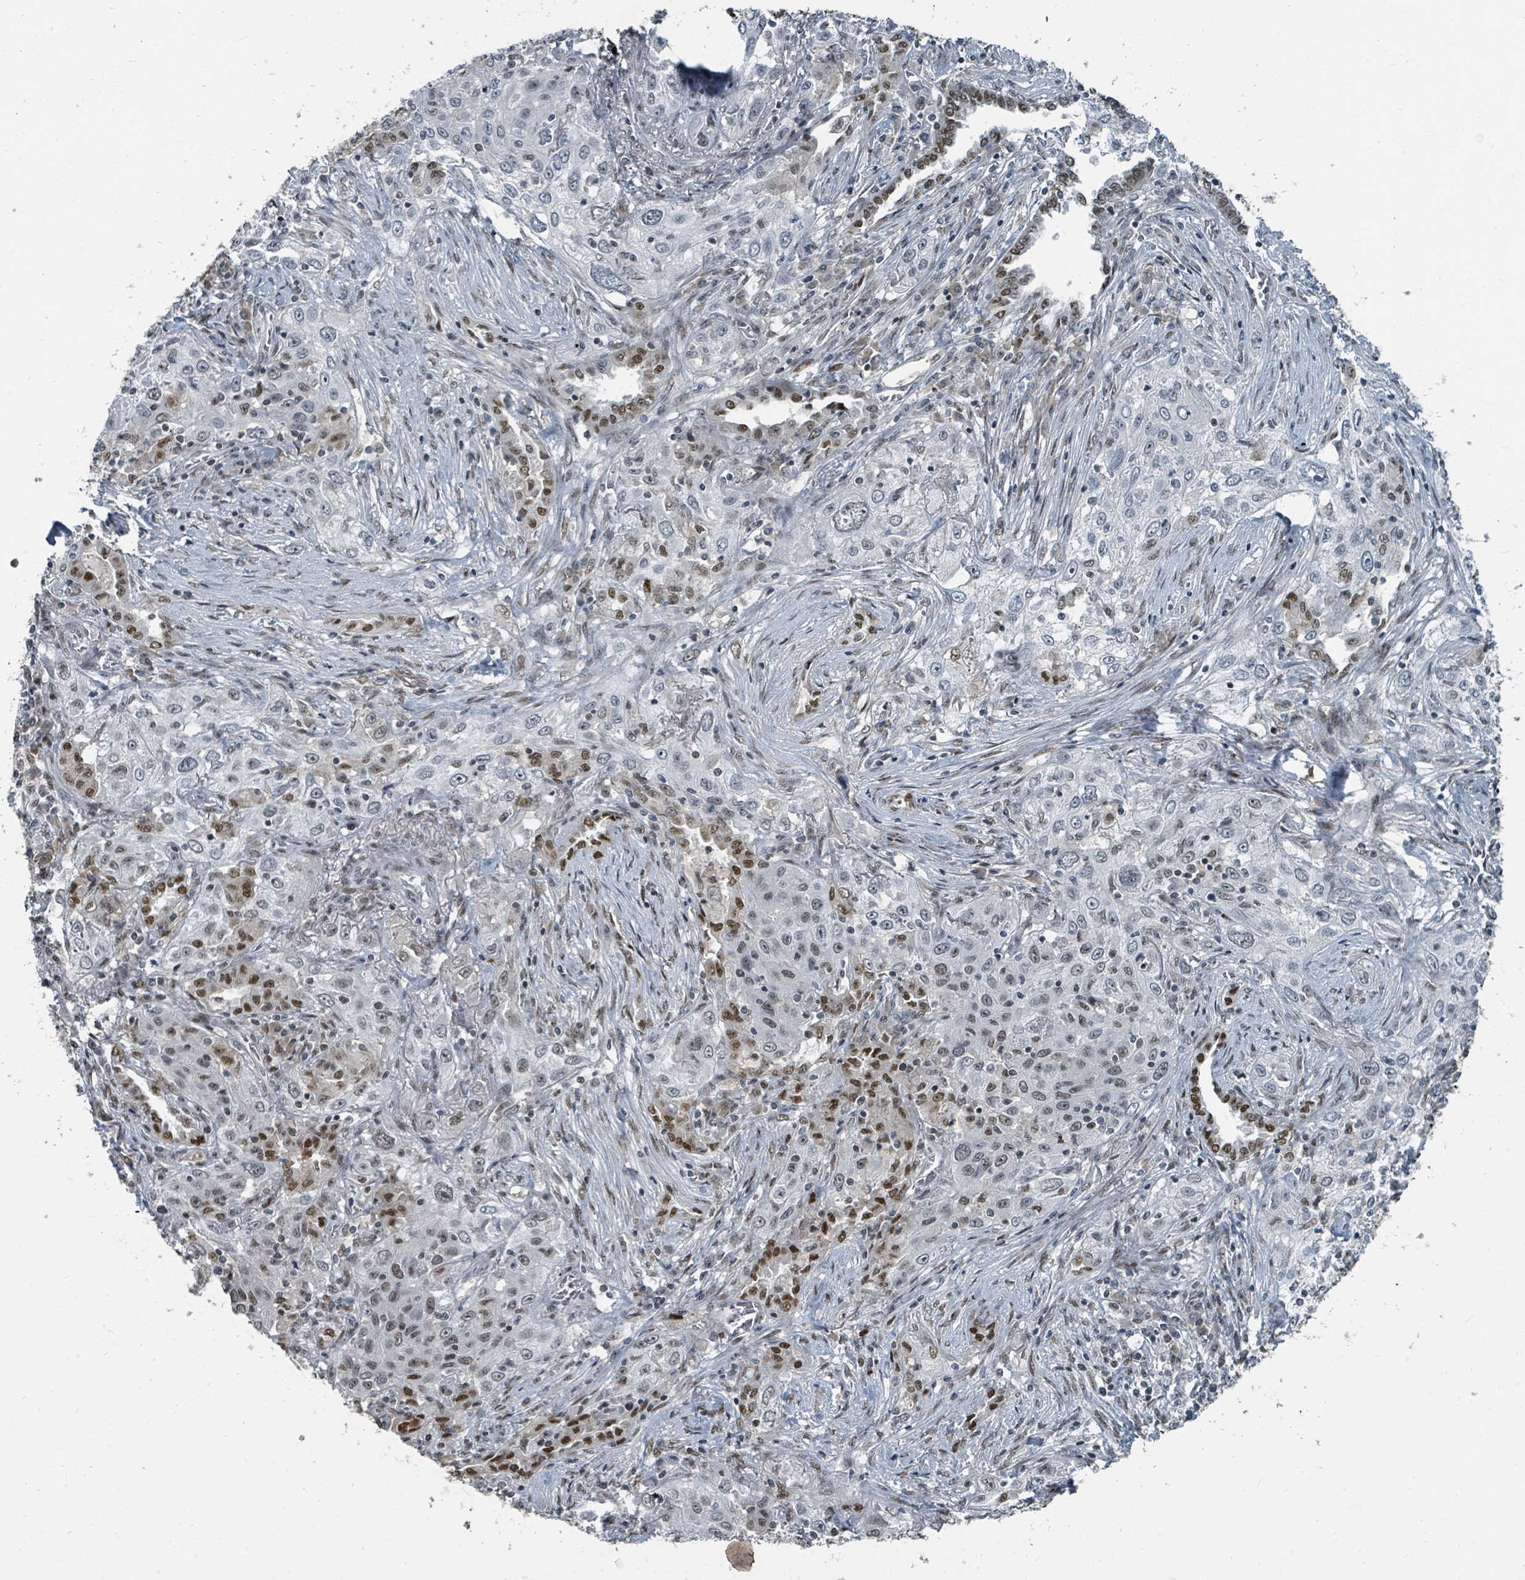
{"staining": {"intensity": "moderate", "quantity": "<25%", "location": "nuclear"}, "tissue": "lung cancer", "cell_type": "Tumor cells", "image_type": "cancer", "snomed": [{"axis": "morphology", "description": "Squamous cell carcinoma, NOS"}, {"axis": "topography", "description": "Lung"}], "caption": "Tumor cells demonstrate low levels of moderate nuclear staining in approximately <25% of cells in lung cancer.", "gene": "UCK1", "patient": {"sex": "female", "age": 69}}